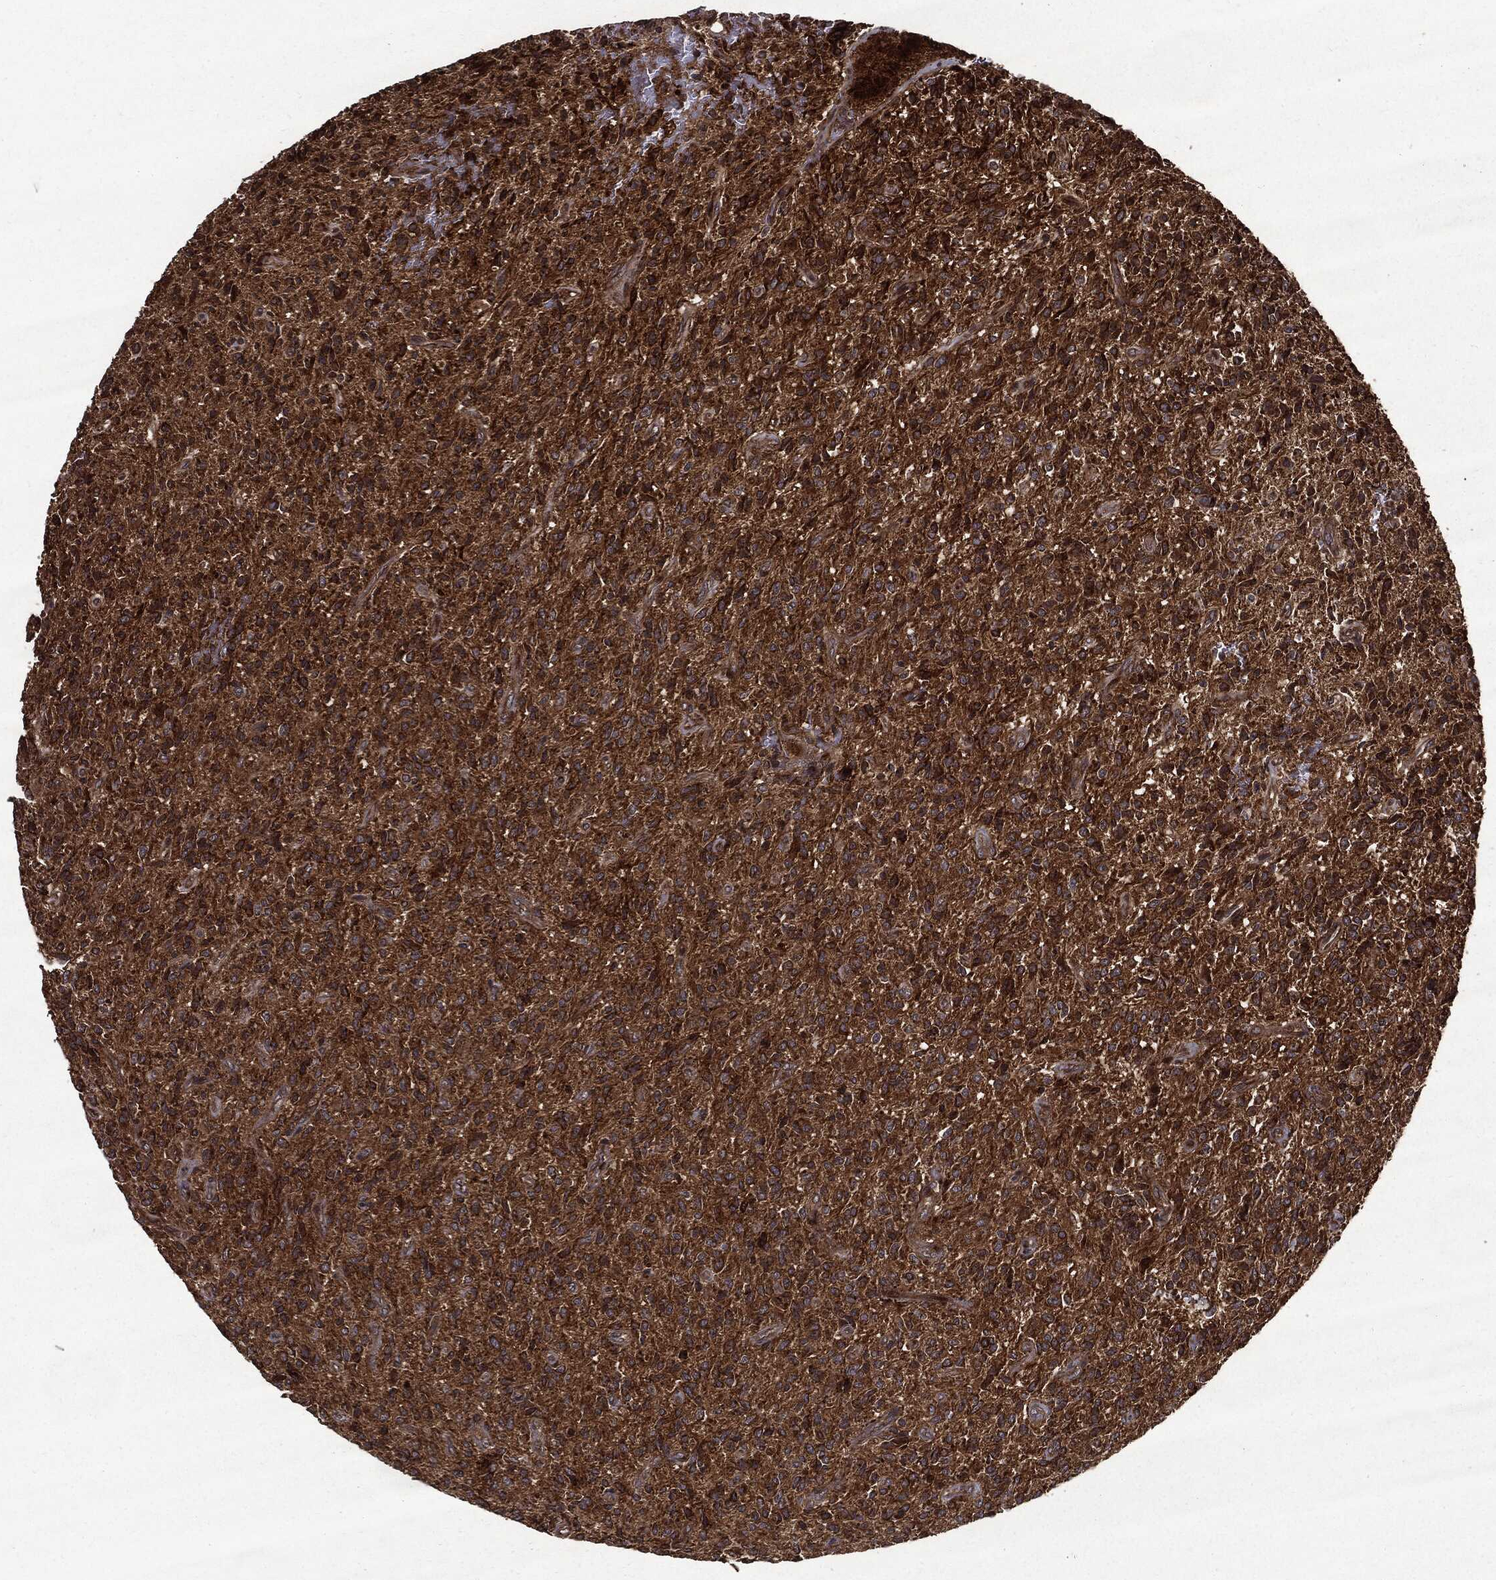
{"staining": {"intensity": "moderate", "quantity": "25%-75%", "location": "cytoplasmic/membranous"}, "tissue": "glioma", "cell_type": "Tumor cells", "image_type": "cancer", "snomed": [{"axis": "morphology", "description": "Glioma, malignant, High grade"}, {"axis": "topography", "description": "Brain"}], "caption": "Immunohistochemical staining of glioma reveals medium levels of moderate cytoplasmic/membranous protein staining in about 25%-75% of tumor cells. (IHC, brightfield microscopy, high magnification).", "gene": "HTT", "patient": {"sex": "male", "age": 64}}